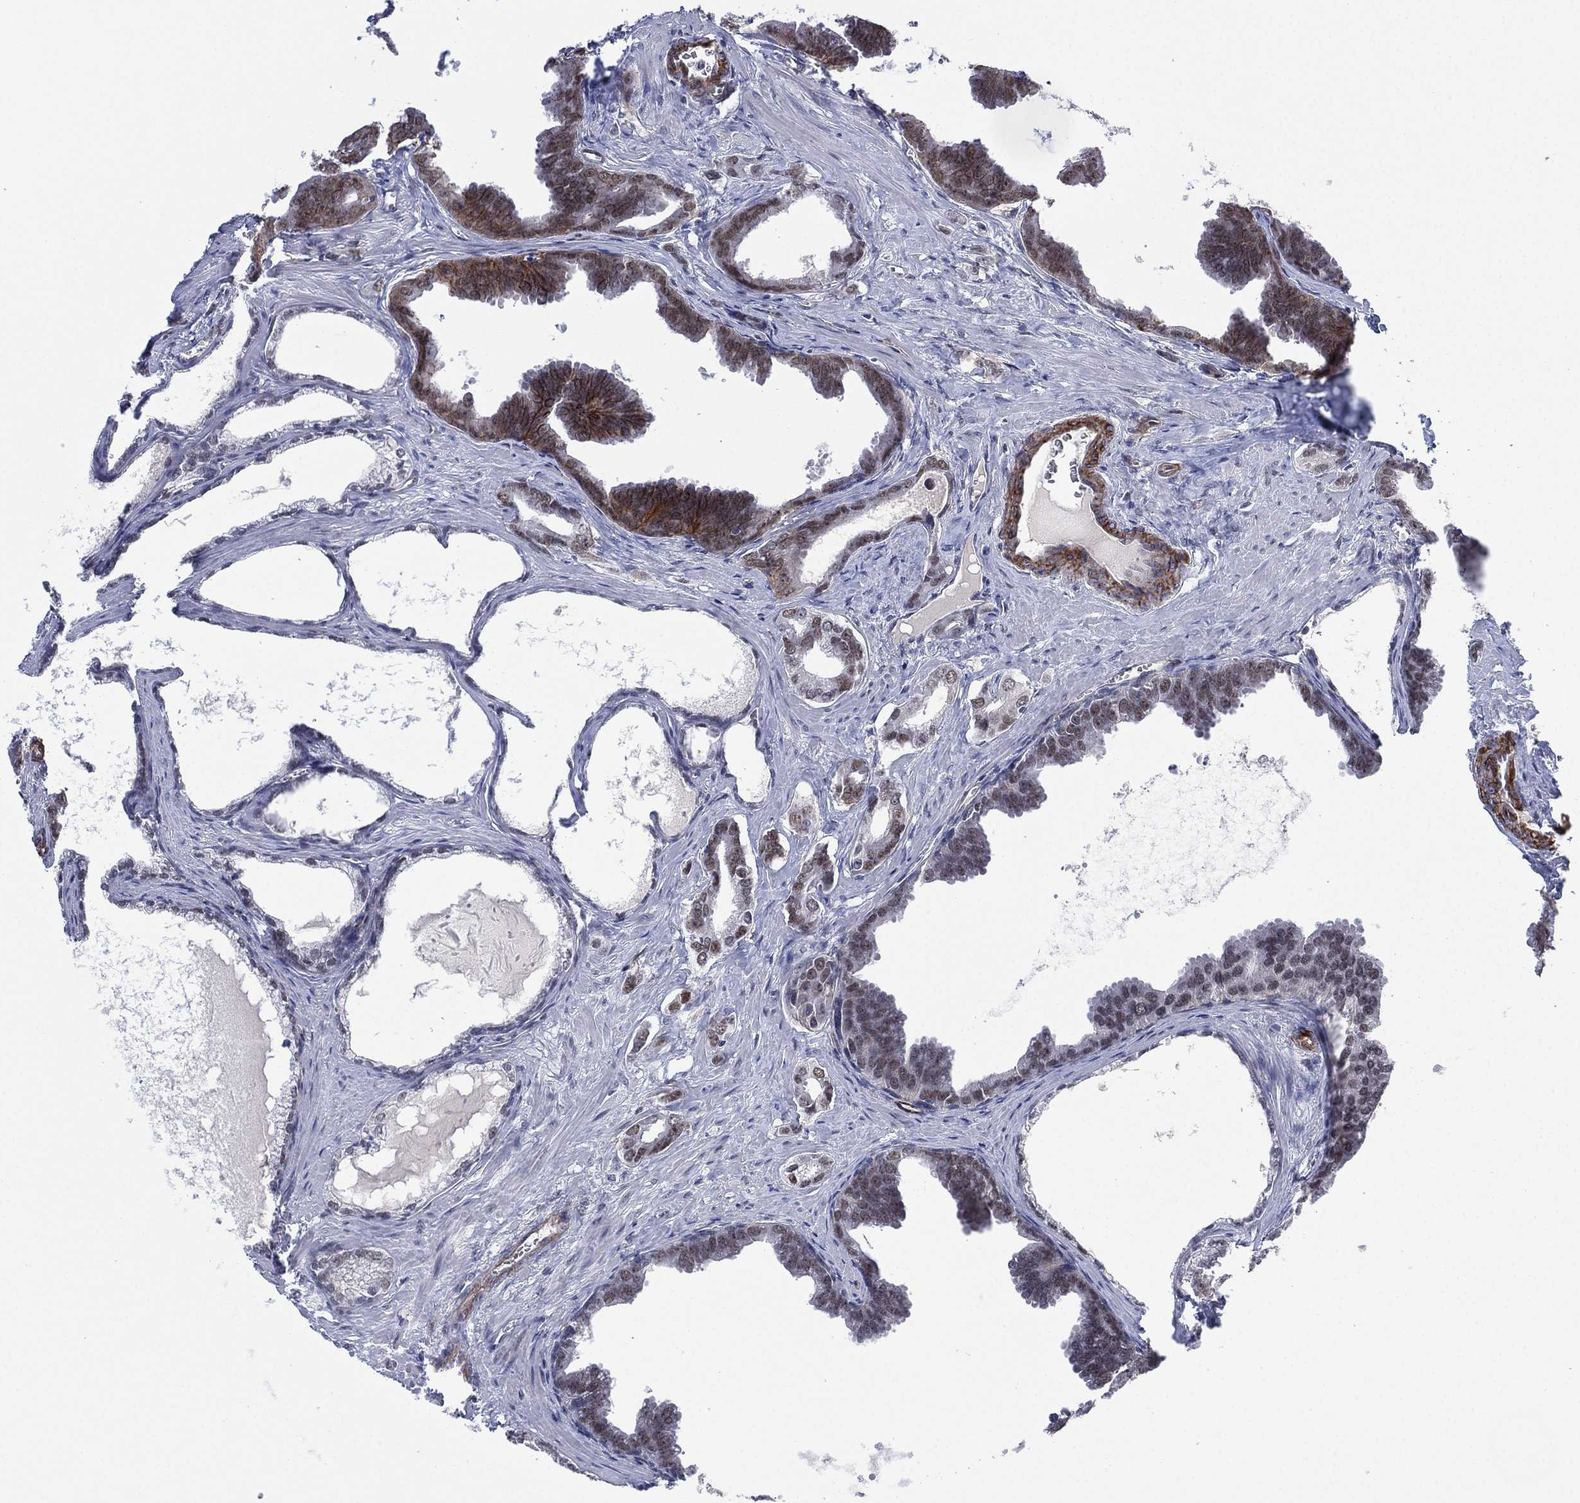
{"staining": {"intensity": "moderate", "quantity": "25%-75%", "location": "cytoplasmic/membranous,nuclear"}, "tissue": "prostate cancer", "cell_type": "Tumor cells", "image_type": "cancer", "snomed": [{"axis": "morphology", "description": "Adenocarcinoma, NOS"}, {"axis": "topography", "description": "Prostate"}], "caption": "A brown stain labels moderate cytoplasmic/membranous and nuclear positivity of a protein in human prostate adenocarcinoma tumor cells.", "gene": "GSE1", "patient": {"sex": "male", "age": 66}}